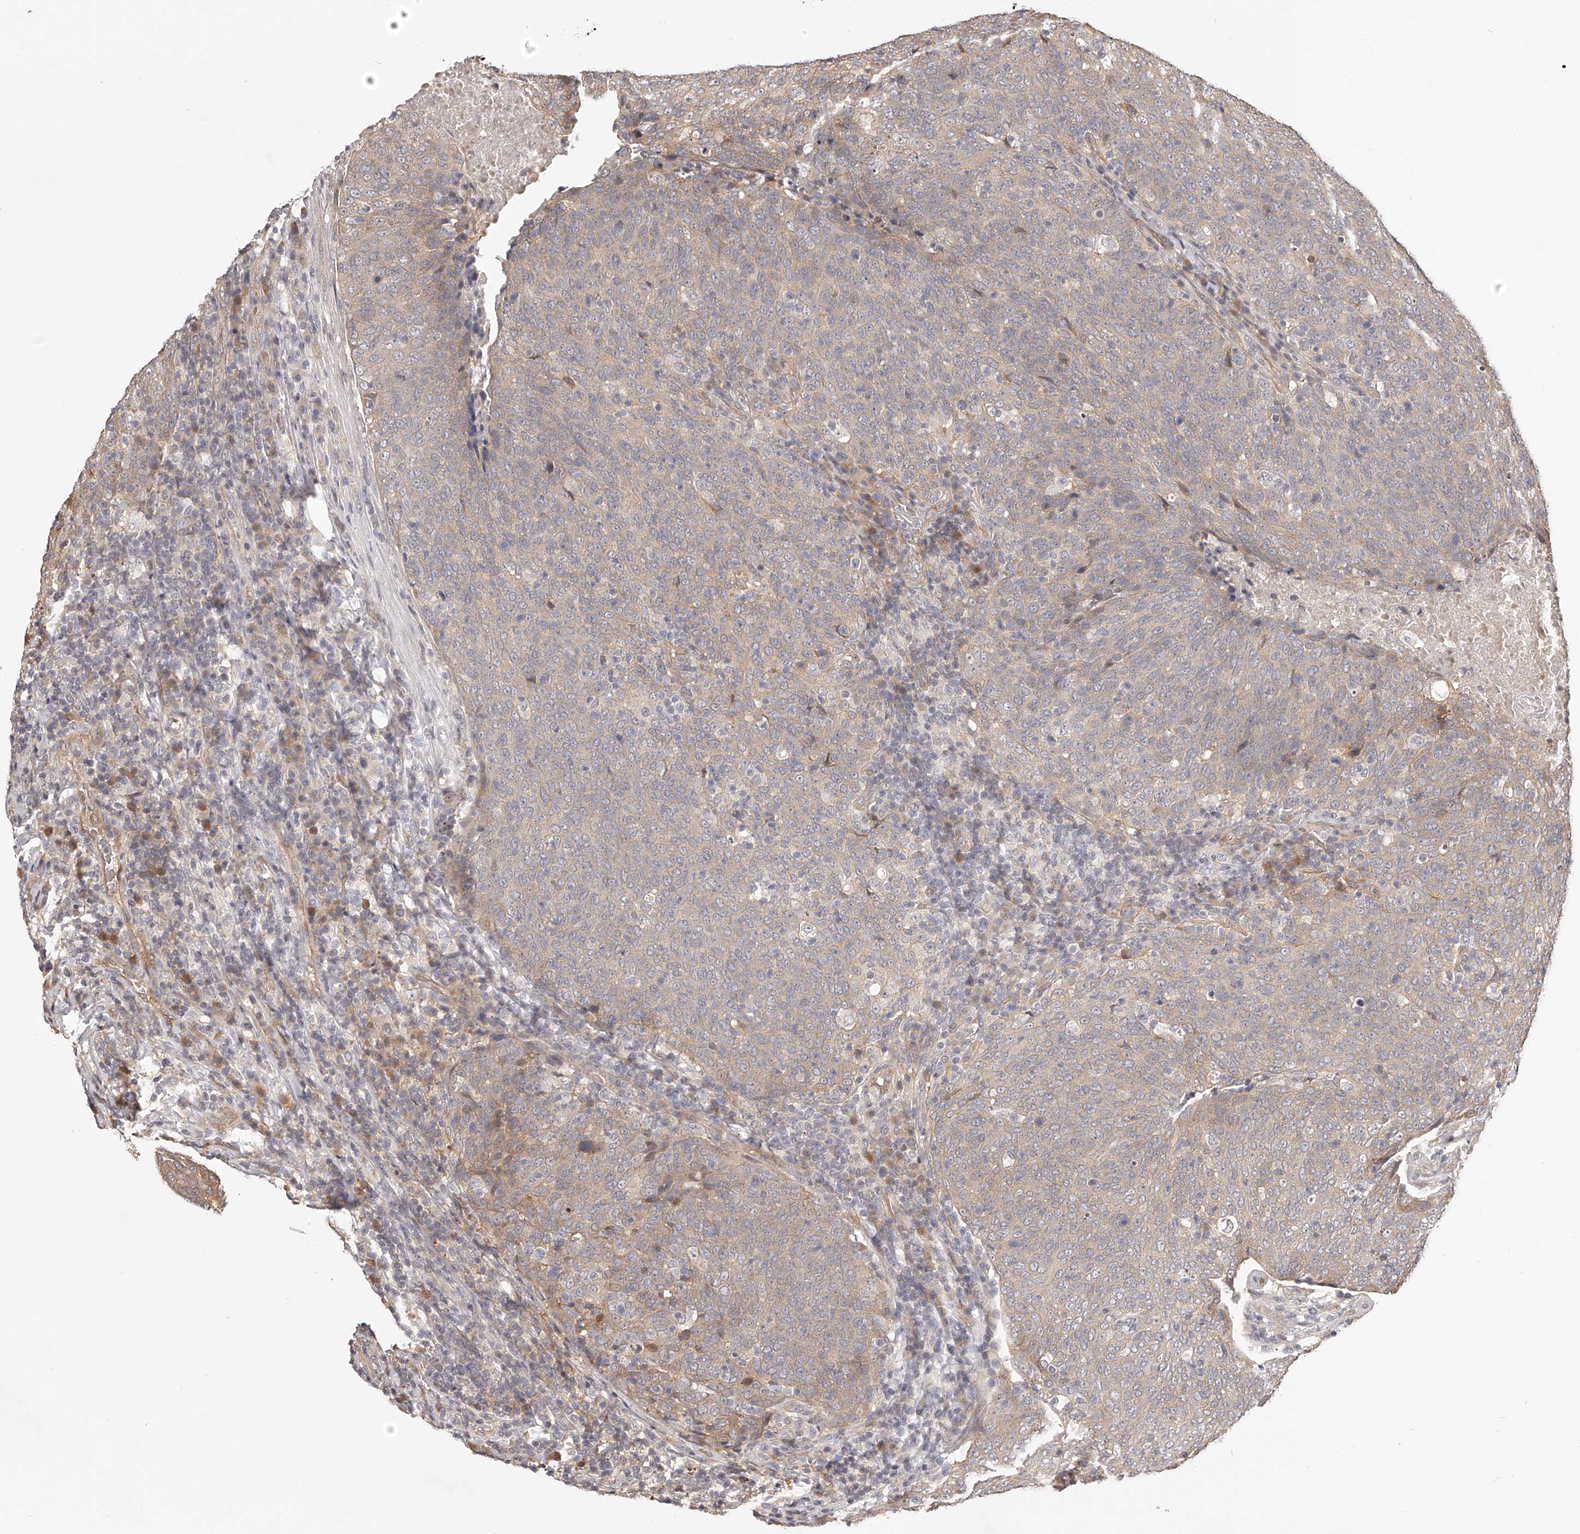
{"staining": {"intensity": "weak", "quantity": ">75%", "location": "cytoplasmic/membranous"}, "tissue": "head and neck cancer", "cell_type": "Tumor cells", "image_type": "cancer", "snomed": [{"axis": "morphology", "description": "Squamous cell carcinoma, NOS"}, {"axis": "morphology", "description": "Squamous cell carcinoma, metastatic, NOS"}, {"axis": "topography", "description": "Lymph node"}, {"axis": "topography", "description": "Head-Neck"}], "caption": "Head and neck cancer (squamous cell carcinoma) stained with DAB immunohistochemistry exhibits low levels of weak cytoplasmic/membranous expression in about >75% of tumor cells.", "gene": "ZNF582", "patient": {"sex": "male", "age": 62}}